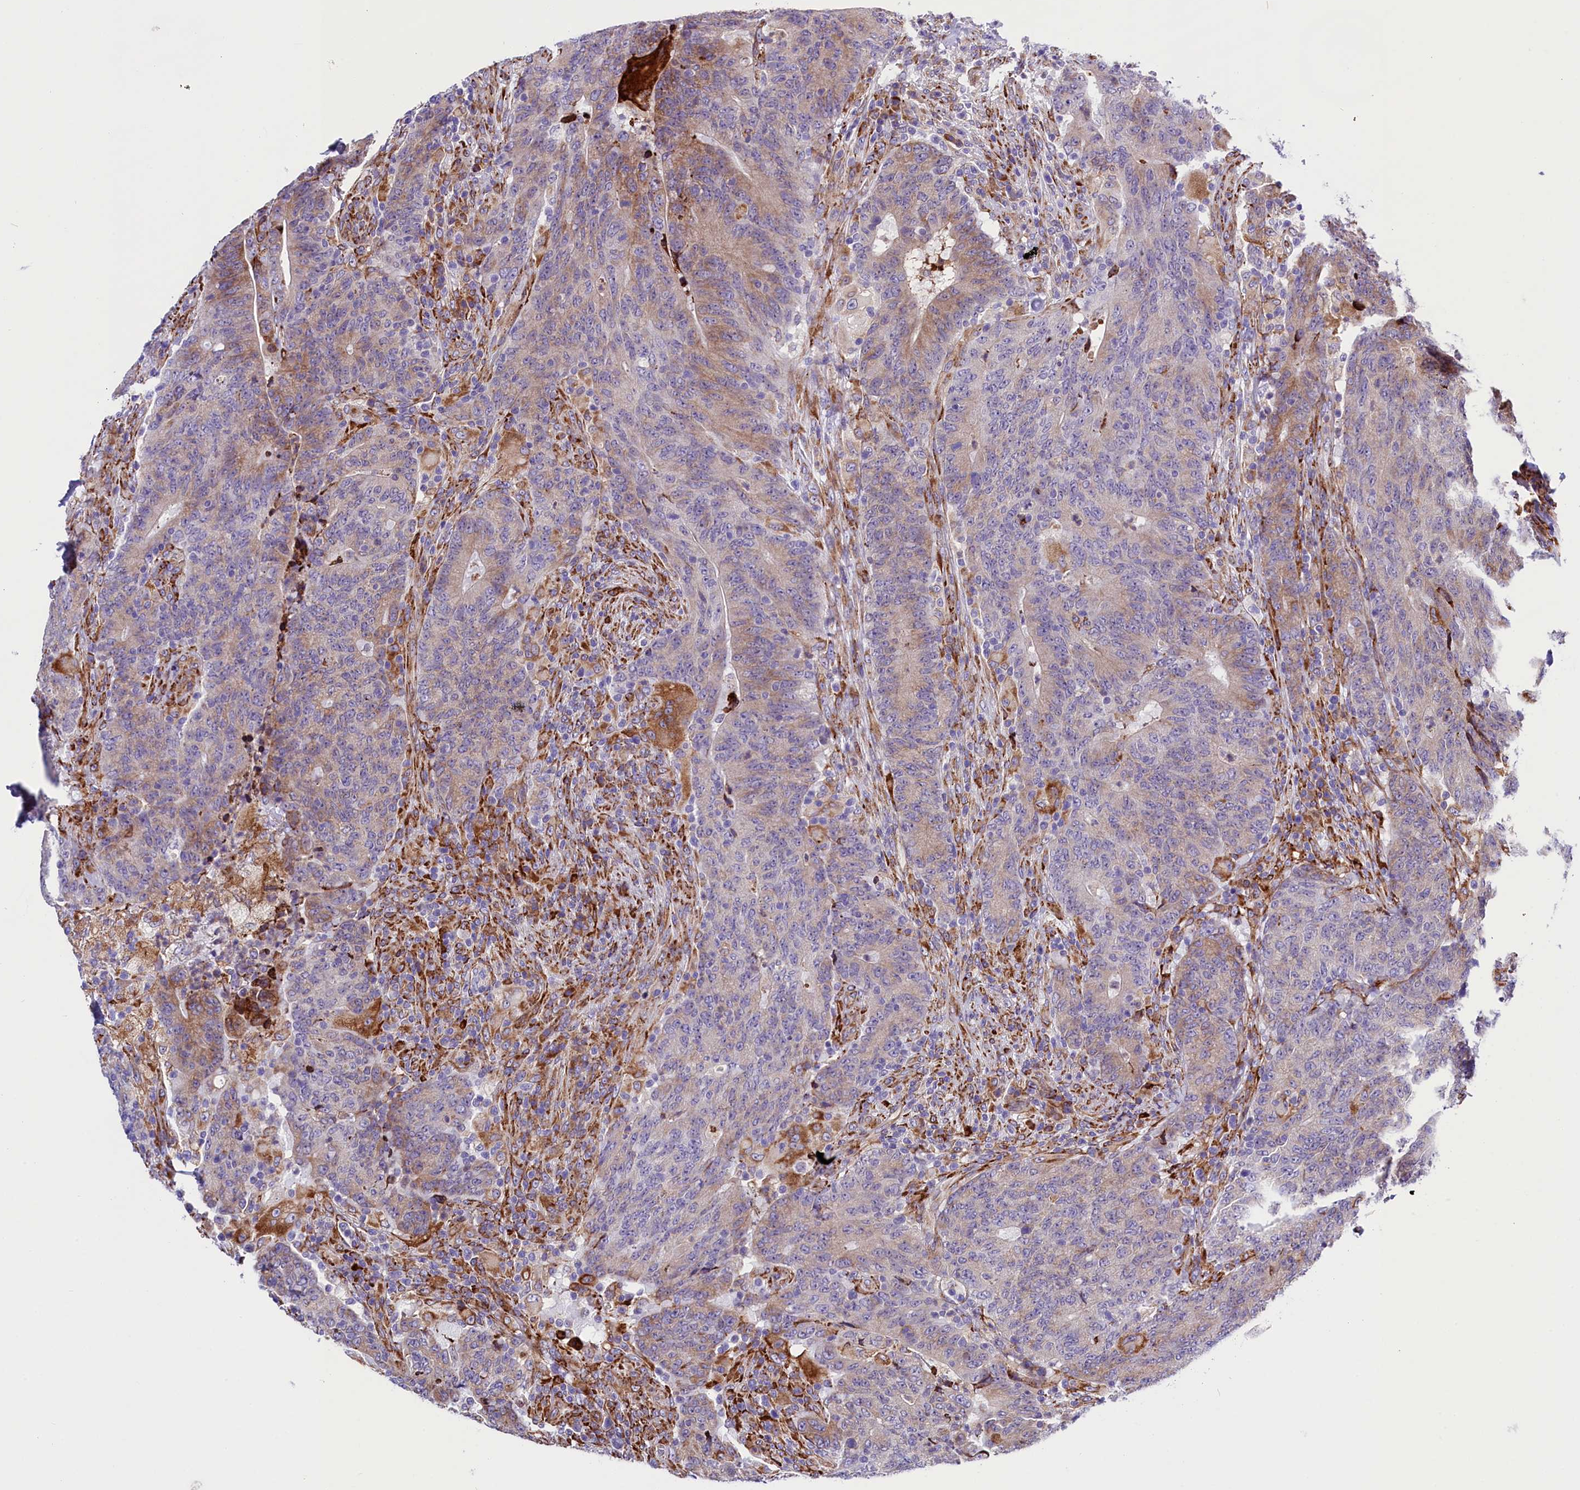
{"staining": {"intensity": "moderate", "quantity": "<25%", "location": "cytoplasmic/membranous"}, "tissue": "colorectal cancer", "cell_type": "Tumor cells", "image_type": "cancer", "snomed": [{"axis": "morphology", "description": "Adenocarcinoma, NOS"}, {"axis": "topography", "description": "Colon"}], "caption": "Moderate cytoplasmic/membranous protein staining is appreciated in about <25% of tumor cells in colorectal cancer (adenocarcinoma). Using DAB (brown) and hematoxylin (blue) stains, captured at high magnification using brightfield microscopy.", "gene": "CMTR2", "patient": {"sex": "female", "age": 75}}